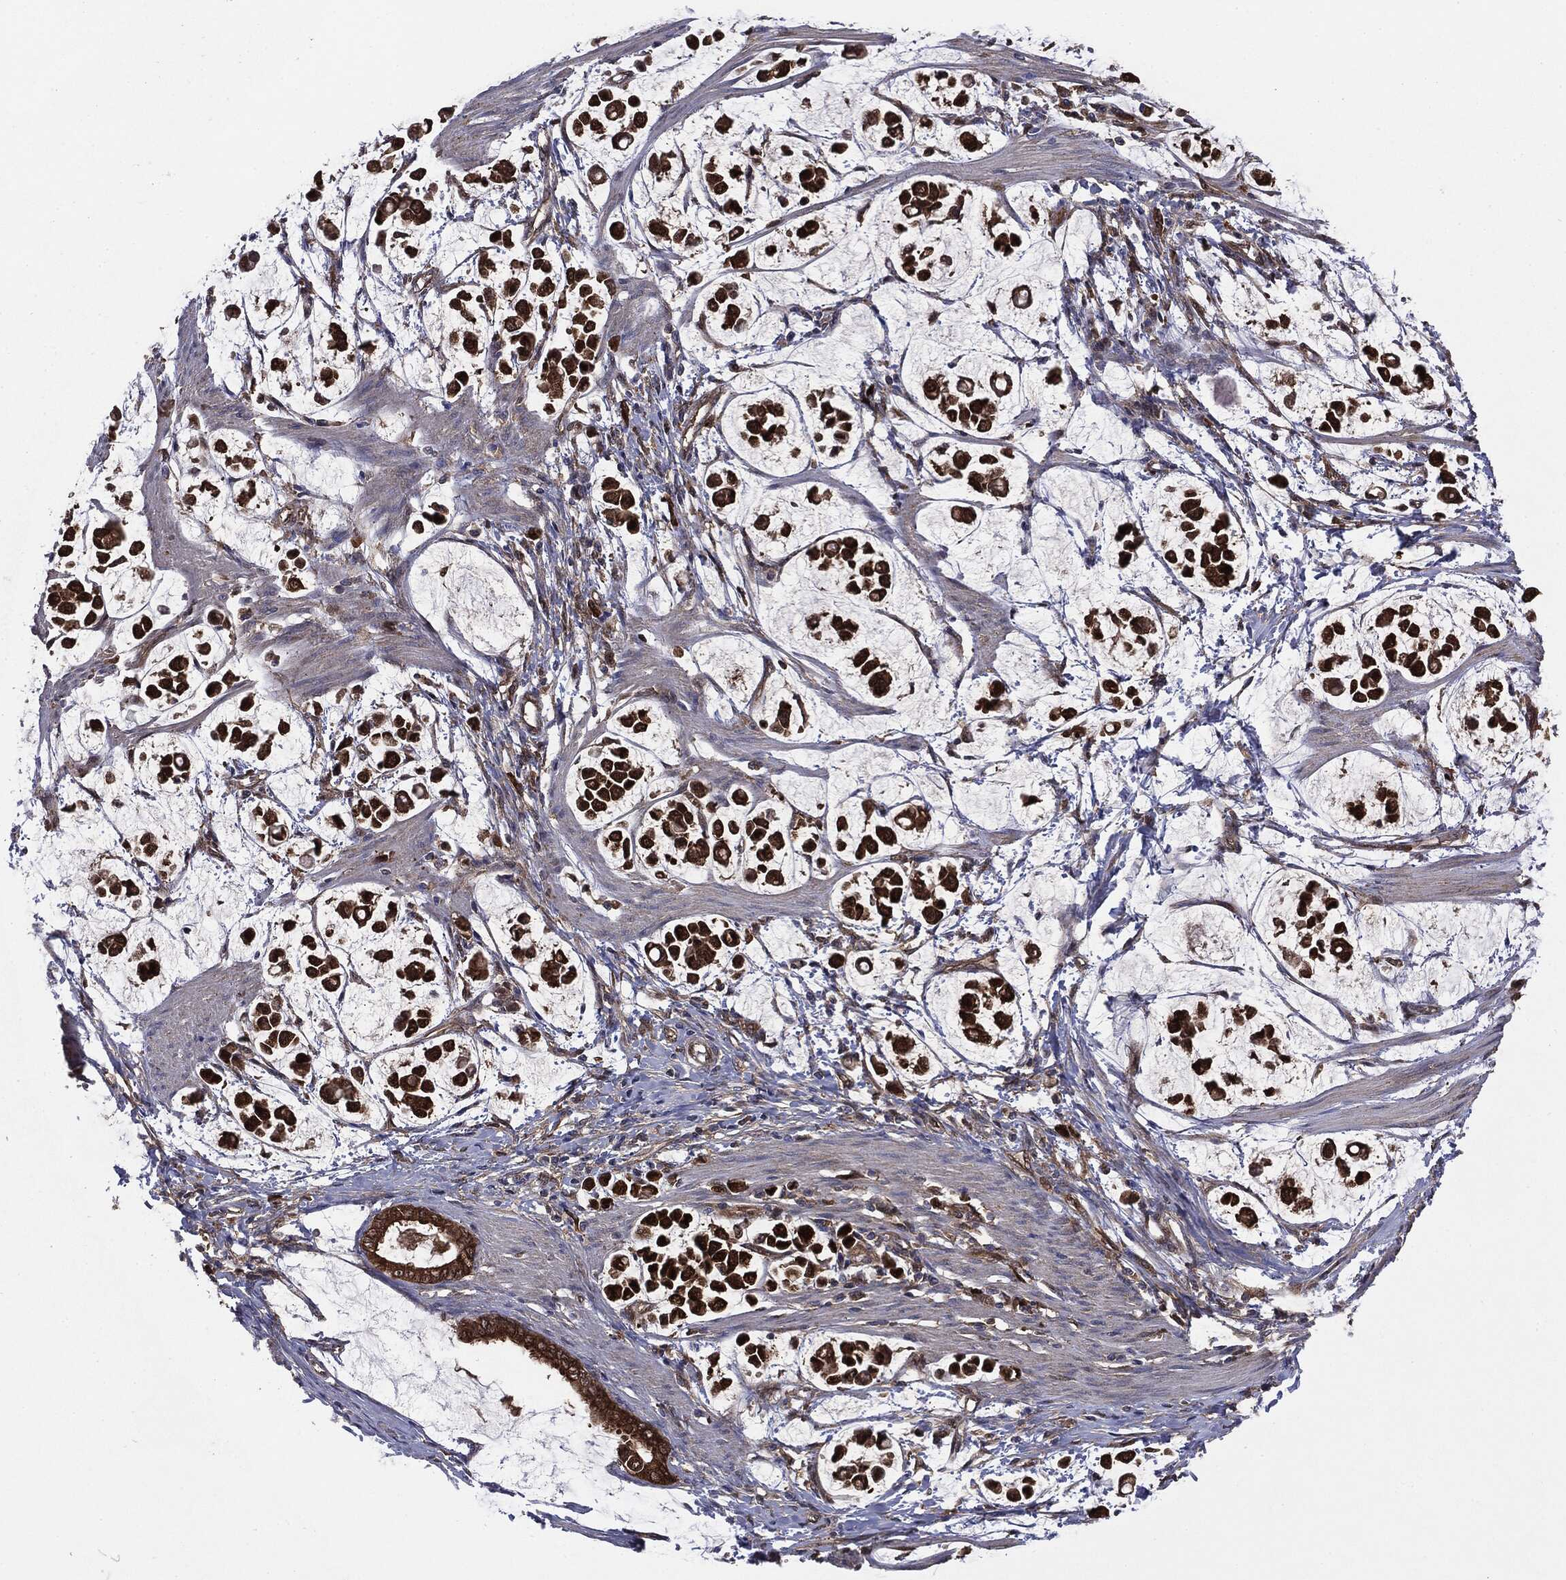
{"staining": {"intensity": "strong", "quantity": ">75%", "location": "cytoplasmic/membranous"}, "tissue": "stomach cancer", "cell_type": "Tumor cells", "image_type": "cancer", "snomed": [{"axis": "morphology", "description": "Adenocarcinoma, NOS"}, {"axis": "topography", "description": "Stomach"}], "caption": "About >75% of tumor cells in adenocarcinoma (stomach) exhibit strong cytoplasmic/membranous protein positivity as visualized by brown immunohistochemical staining.", "gene": "NME1", "patient": {"sex": "male", "age": 82}}